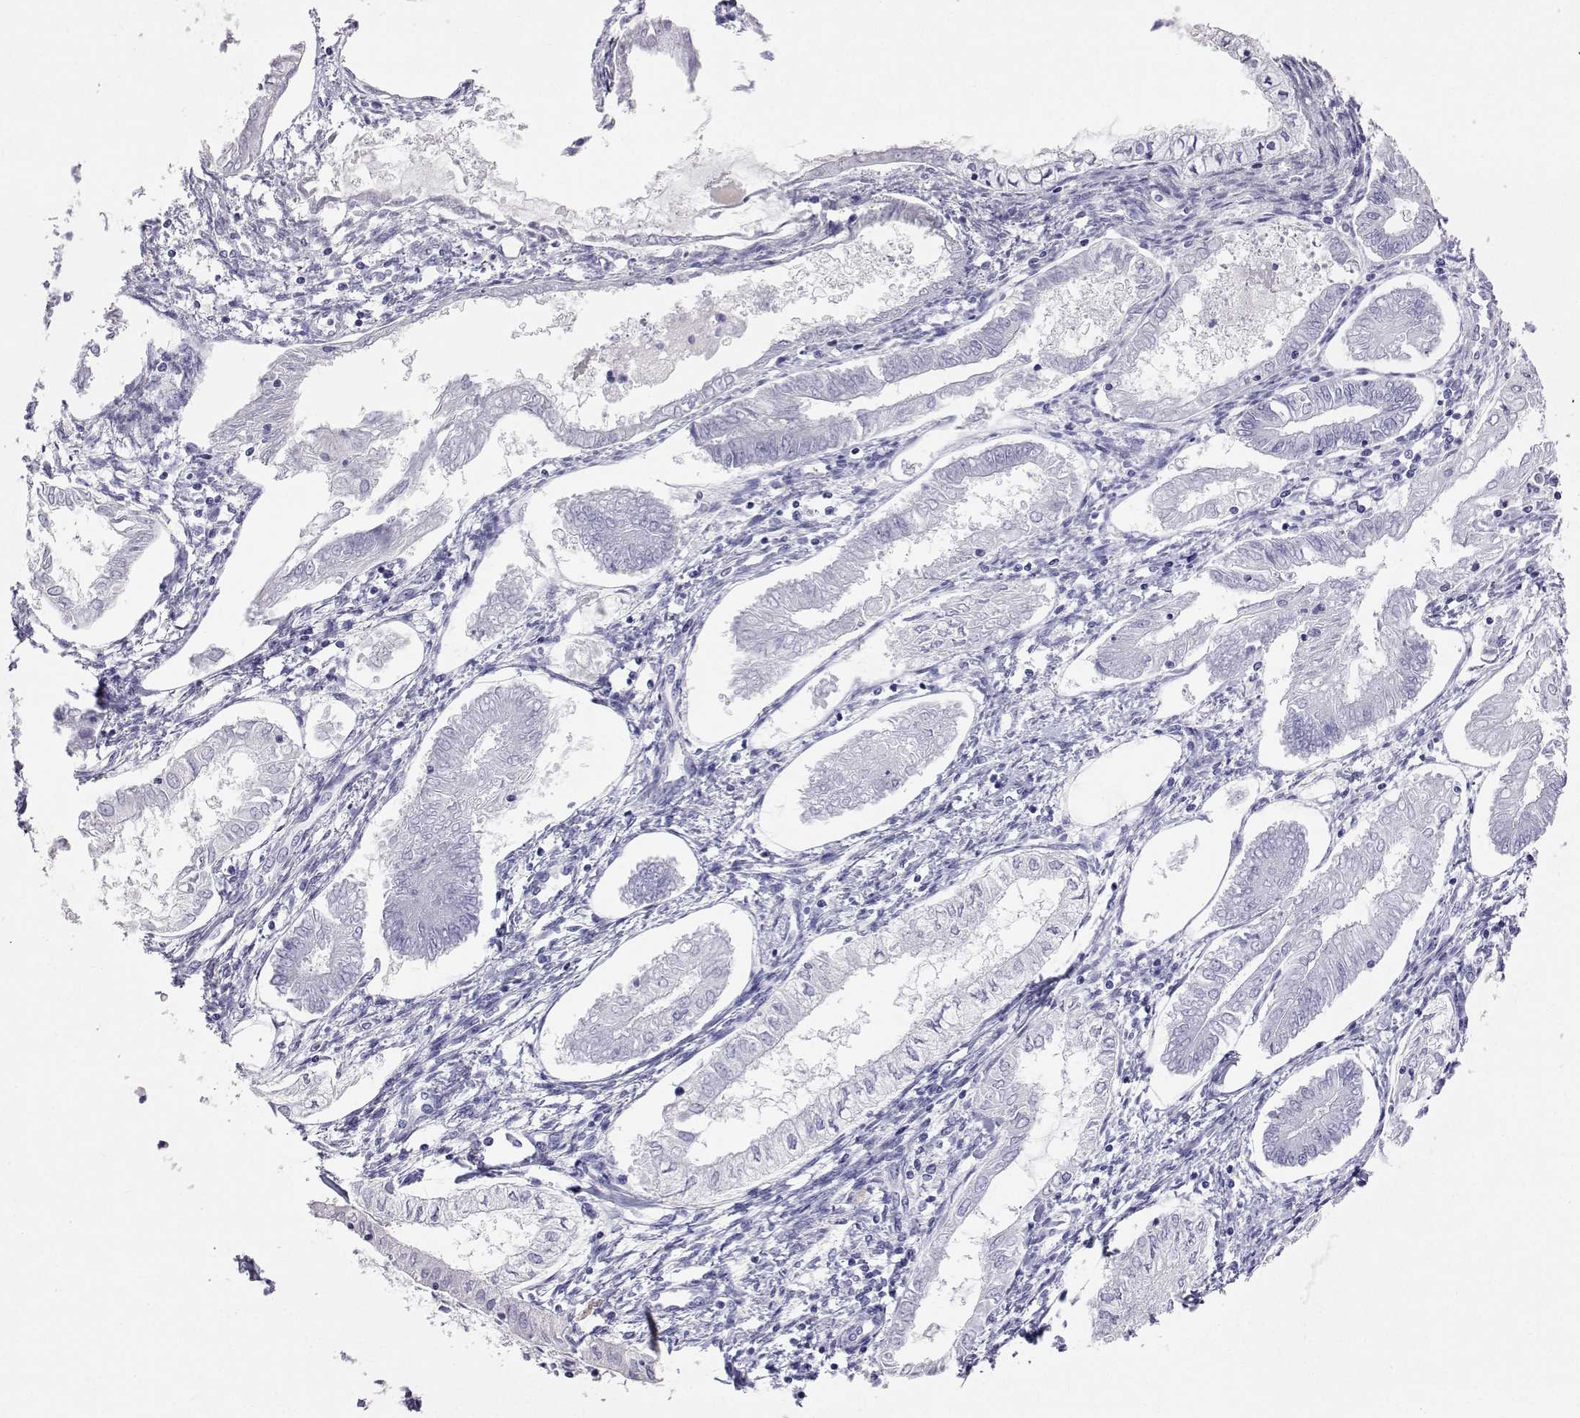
{"staining": {"intensity": "negative", "quantity": "none", "location": "none"}, "tissue": "endometrial cancer", "cell_type": "Tumor cells", "image_type": "cancer", "snomed": [{"axis": "morphology", "description": "Adenocarcinoma, NOS"}, {"axis": "topography", "description": "Endometrium"}], "caption": "A micrograph of human adenocarcinoma (endometrial) is negative for staining in tumor cells. (Brightfield microscopy of DAB IHC at high magnification).", "gene": "PLIN4", "patient": {"sex": "female", "age": 68}}